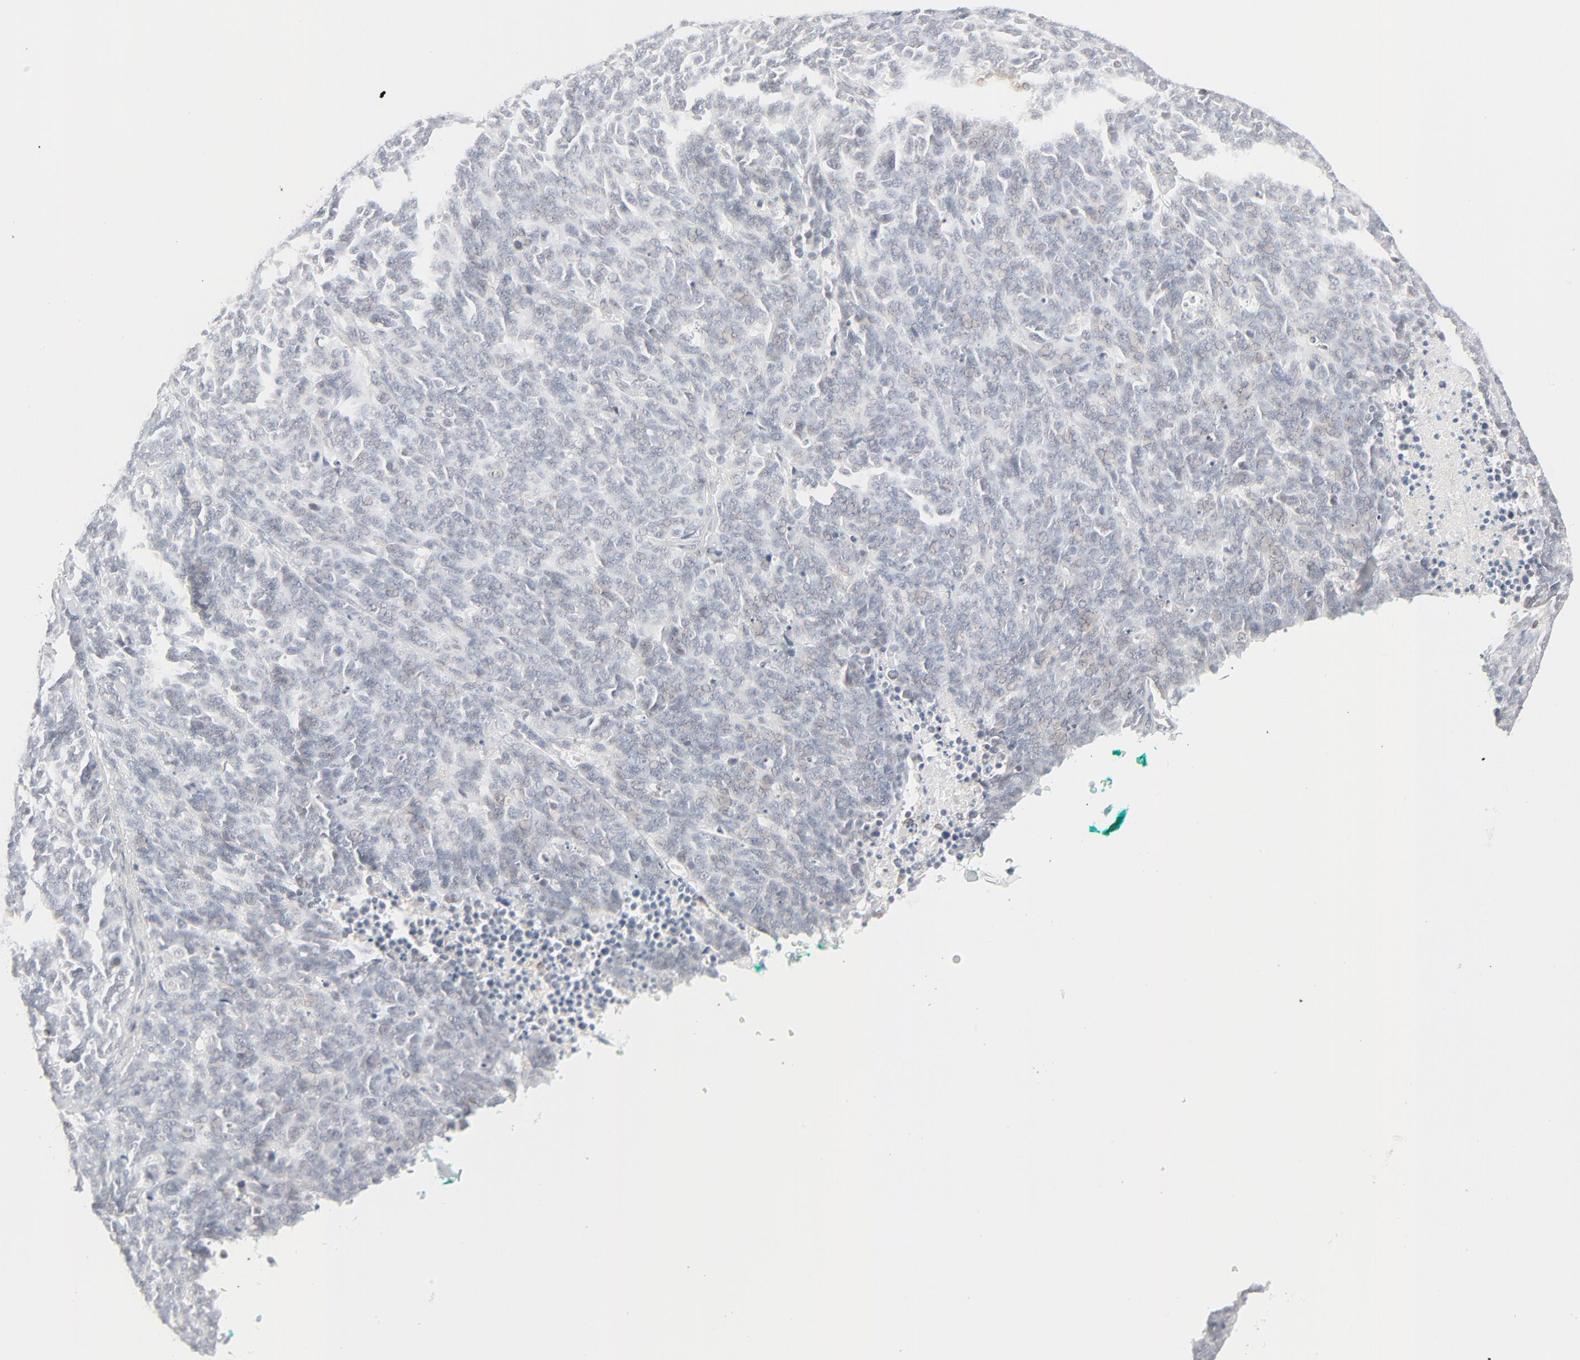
{"staining": {"intensity": "negative", "quantity": "none", "location": "none"}, "tissue": "lung cancer", "cell_type": "Tumor cells", "image_type": "cancer", "snomed": [{"axis": "morphology", "description": "Neoplasm, malignant, NOS"}, {"axis": "topography", "description": "Lung"}], "caption": "This is an immunohistochemistry micrograph of human malignant neoplasm (lung). There is no positivity in tumor cells.", "gene": "MAD1L1", "patient": {"sex": "female", "age": 58}}